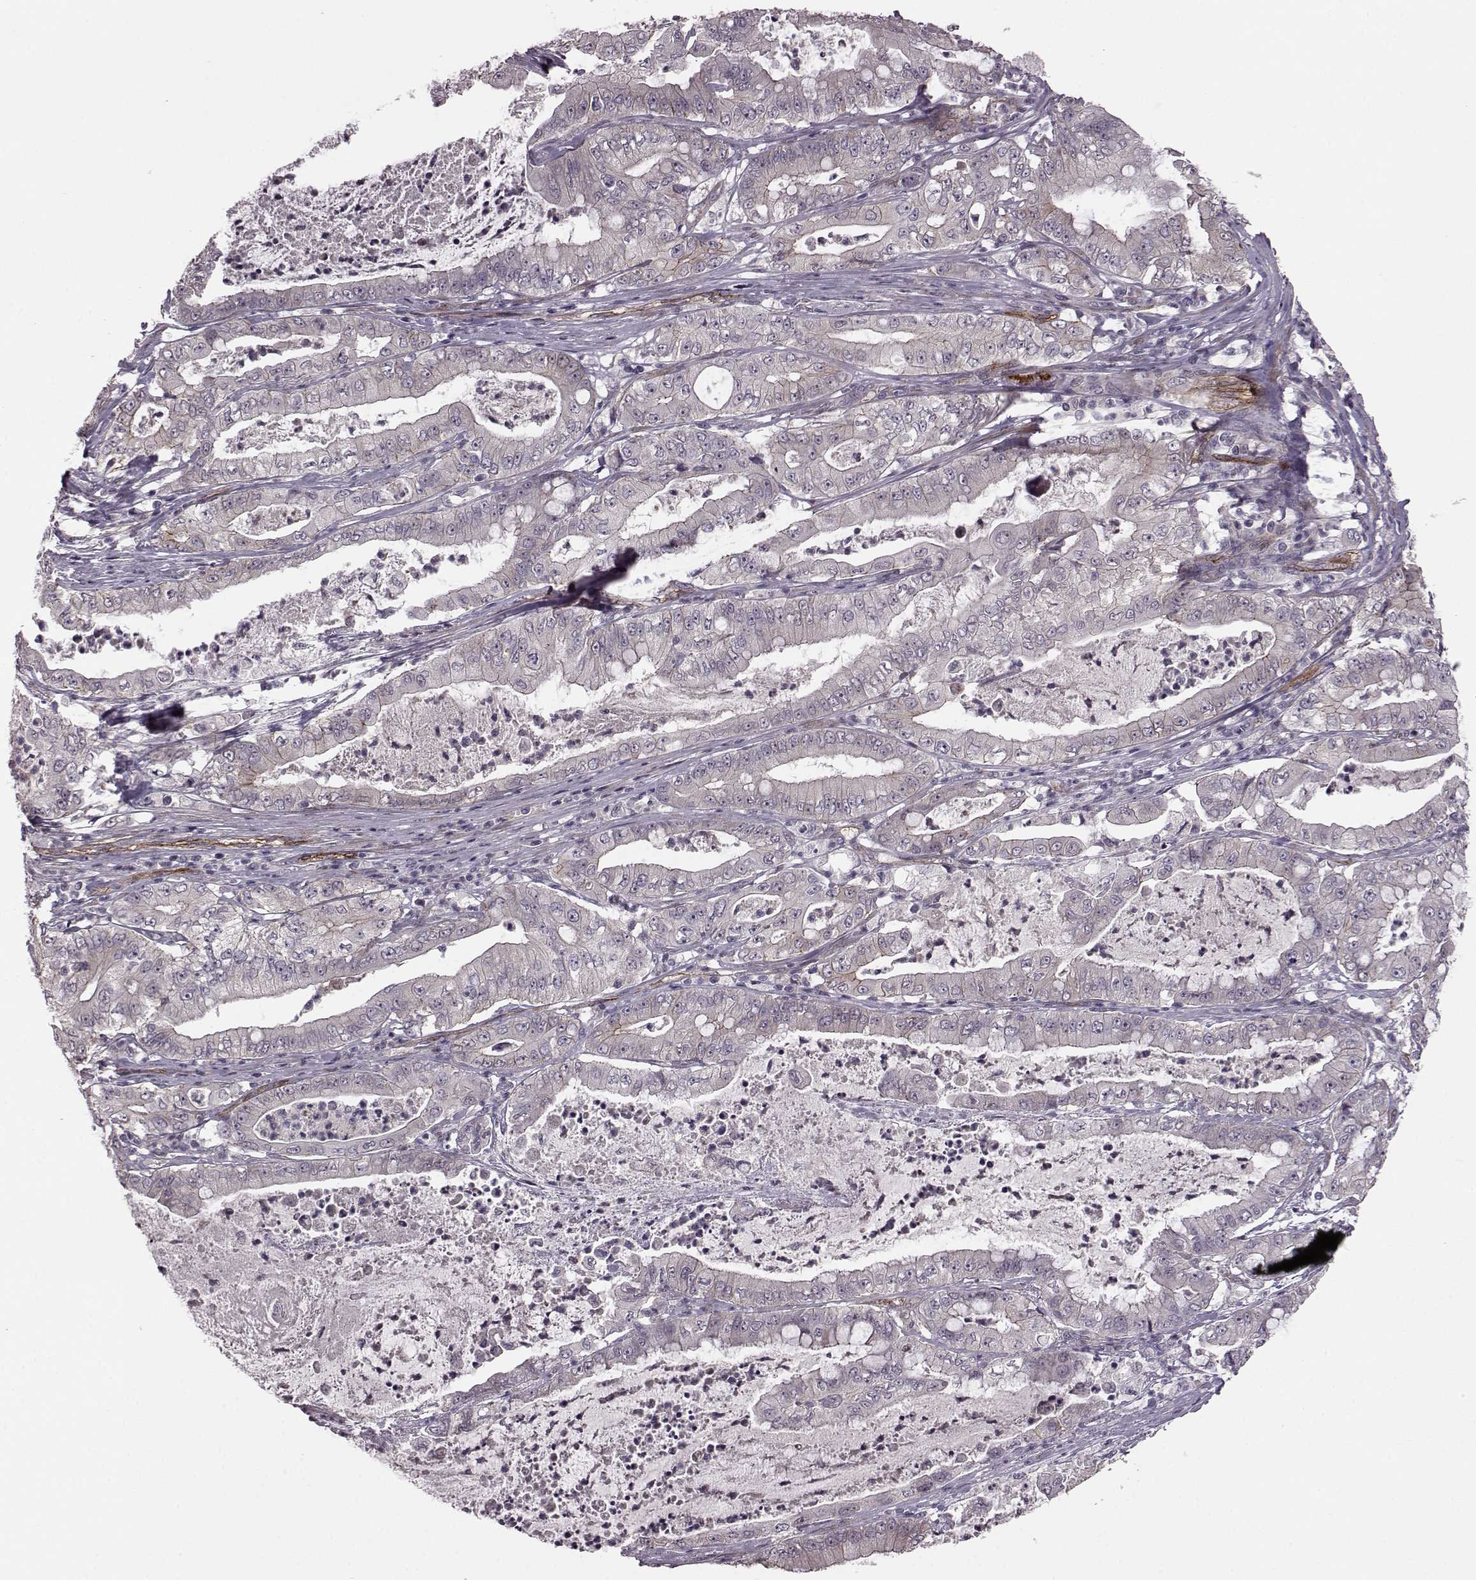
{"staining": {"intensity": "negative", "quantity": "none", "location": "none"}, "tissue": "pancreatic cancer", "cell_type": "Tumor cells", "image_type": "cancer", "snomed": [{"axis": "morphology", "description": "Adenocarcinoma, NOS"}, {"axis": "topography", "description": "Pancreas"}], "caption": "The micrograph reveals no significant staining in tumor cells of adenocarcinoma (pancreatic).", "gene": "SYNPO", "patient": {"sex": "male", "age": 71}}